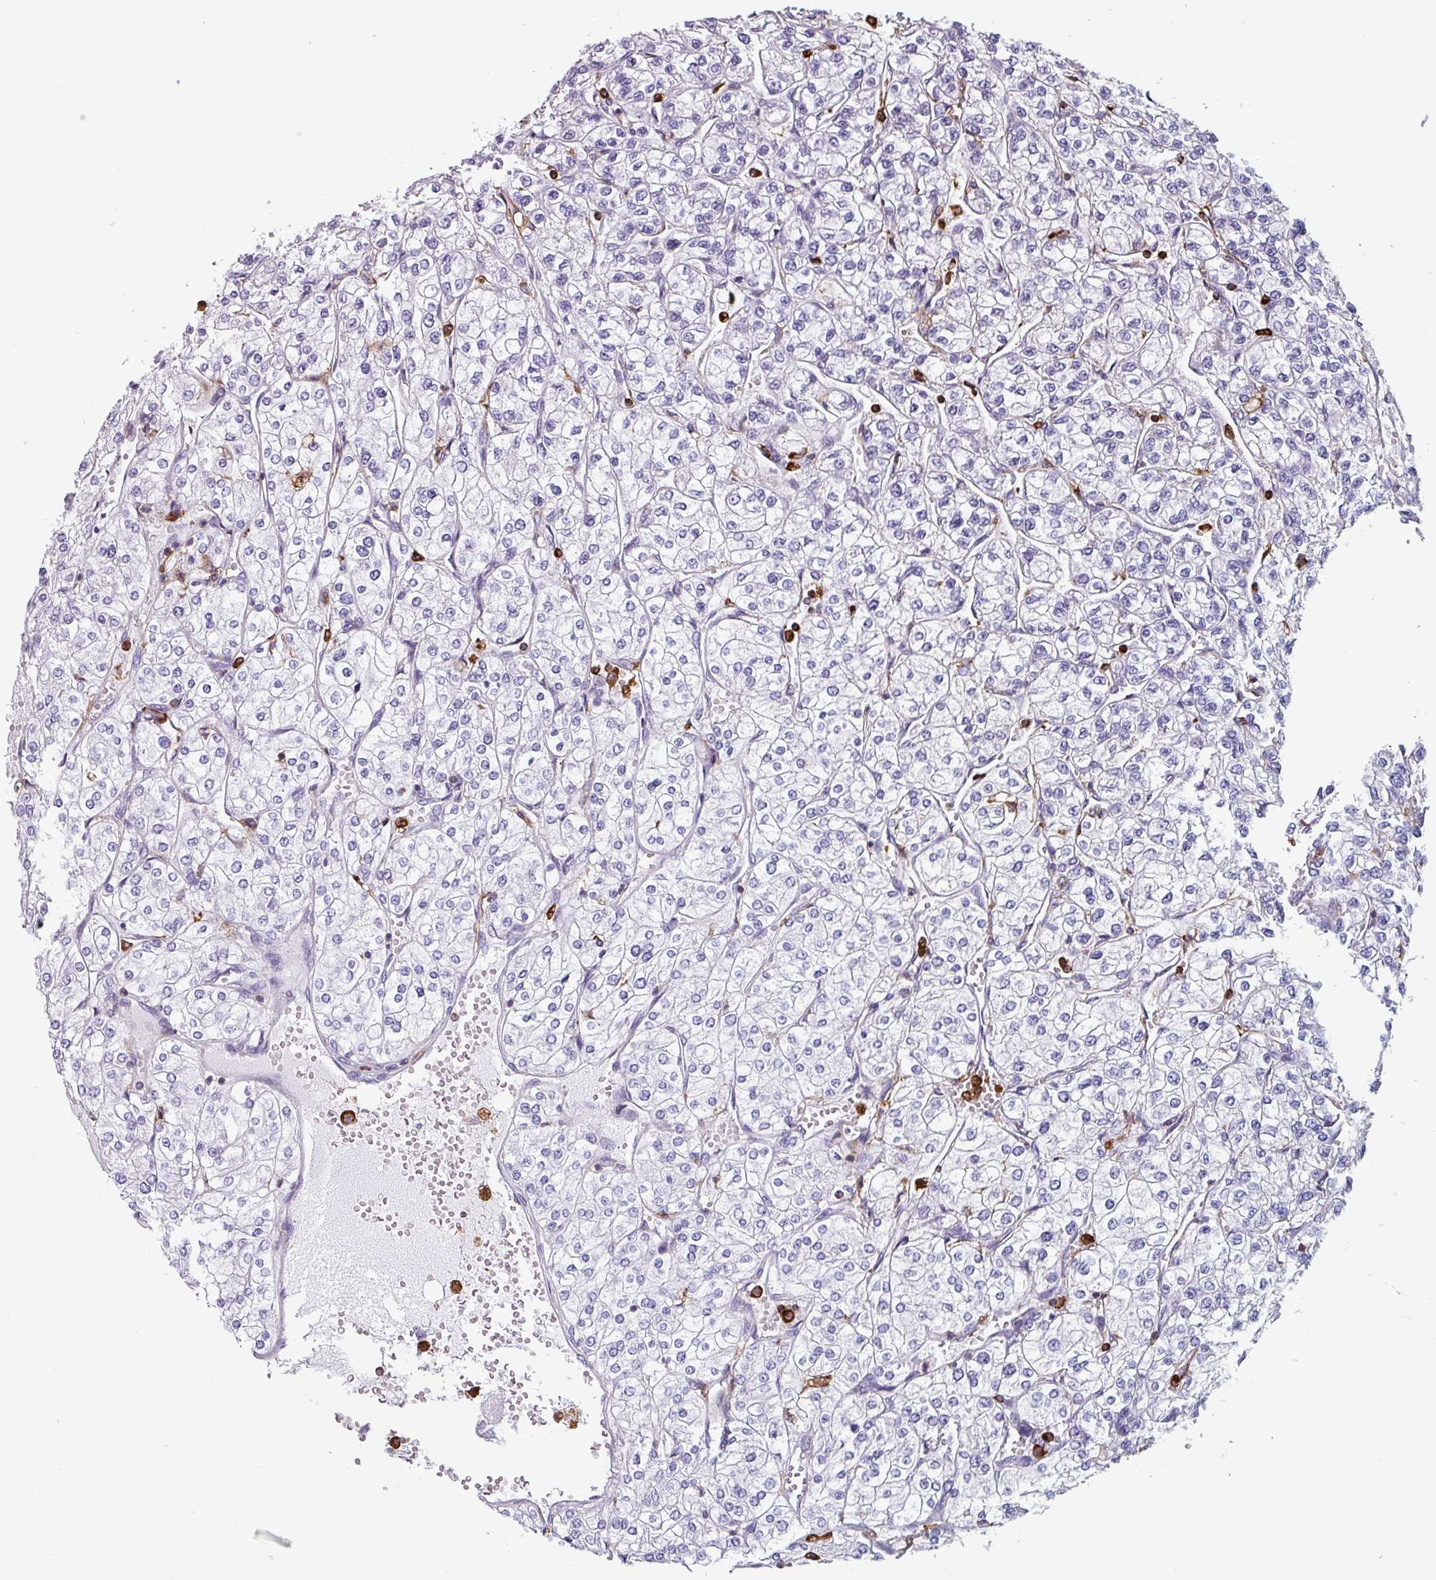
{"staining": {"intensity": "negative", "quantity": "none", "location": "none"}, "tissue": "renal cancer", "cell_type": "Tumor cells", "image_type": "cancer", "snomed": [{"axis": "morphology", "description": "Adenocarcinoma, NOS"}, {"axis": "topography", "description": "Kidney"}], "caption": "Image shows no significant protein positivity in tumor cells of renal adenocarcinoma.", "gene": "EXOSC5", "patient": {"sex": "male", "age": 80}}